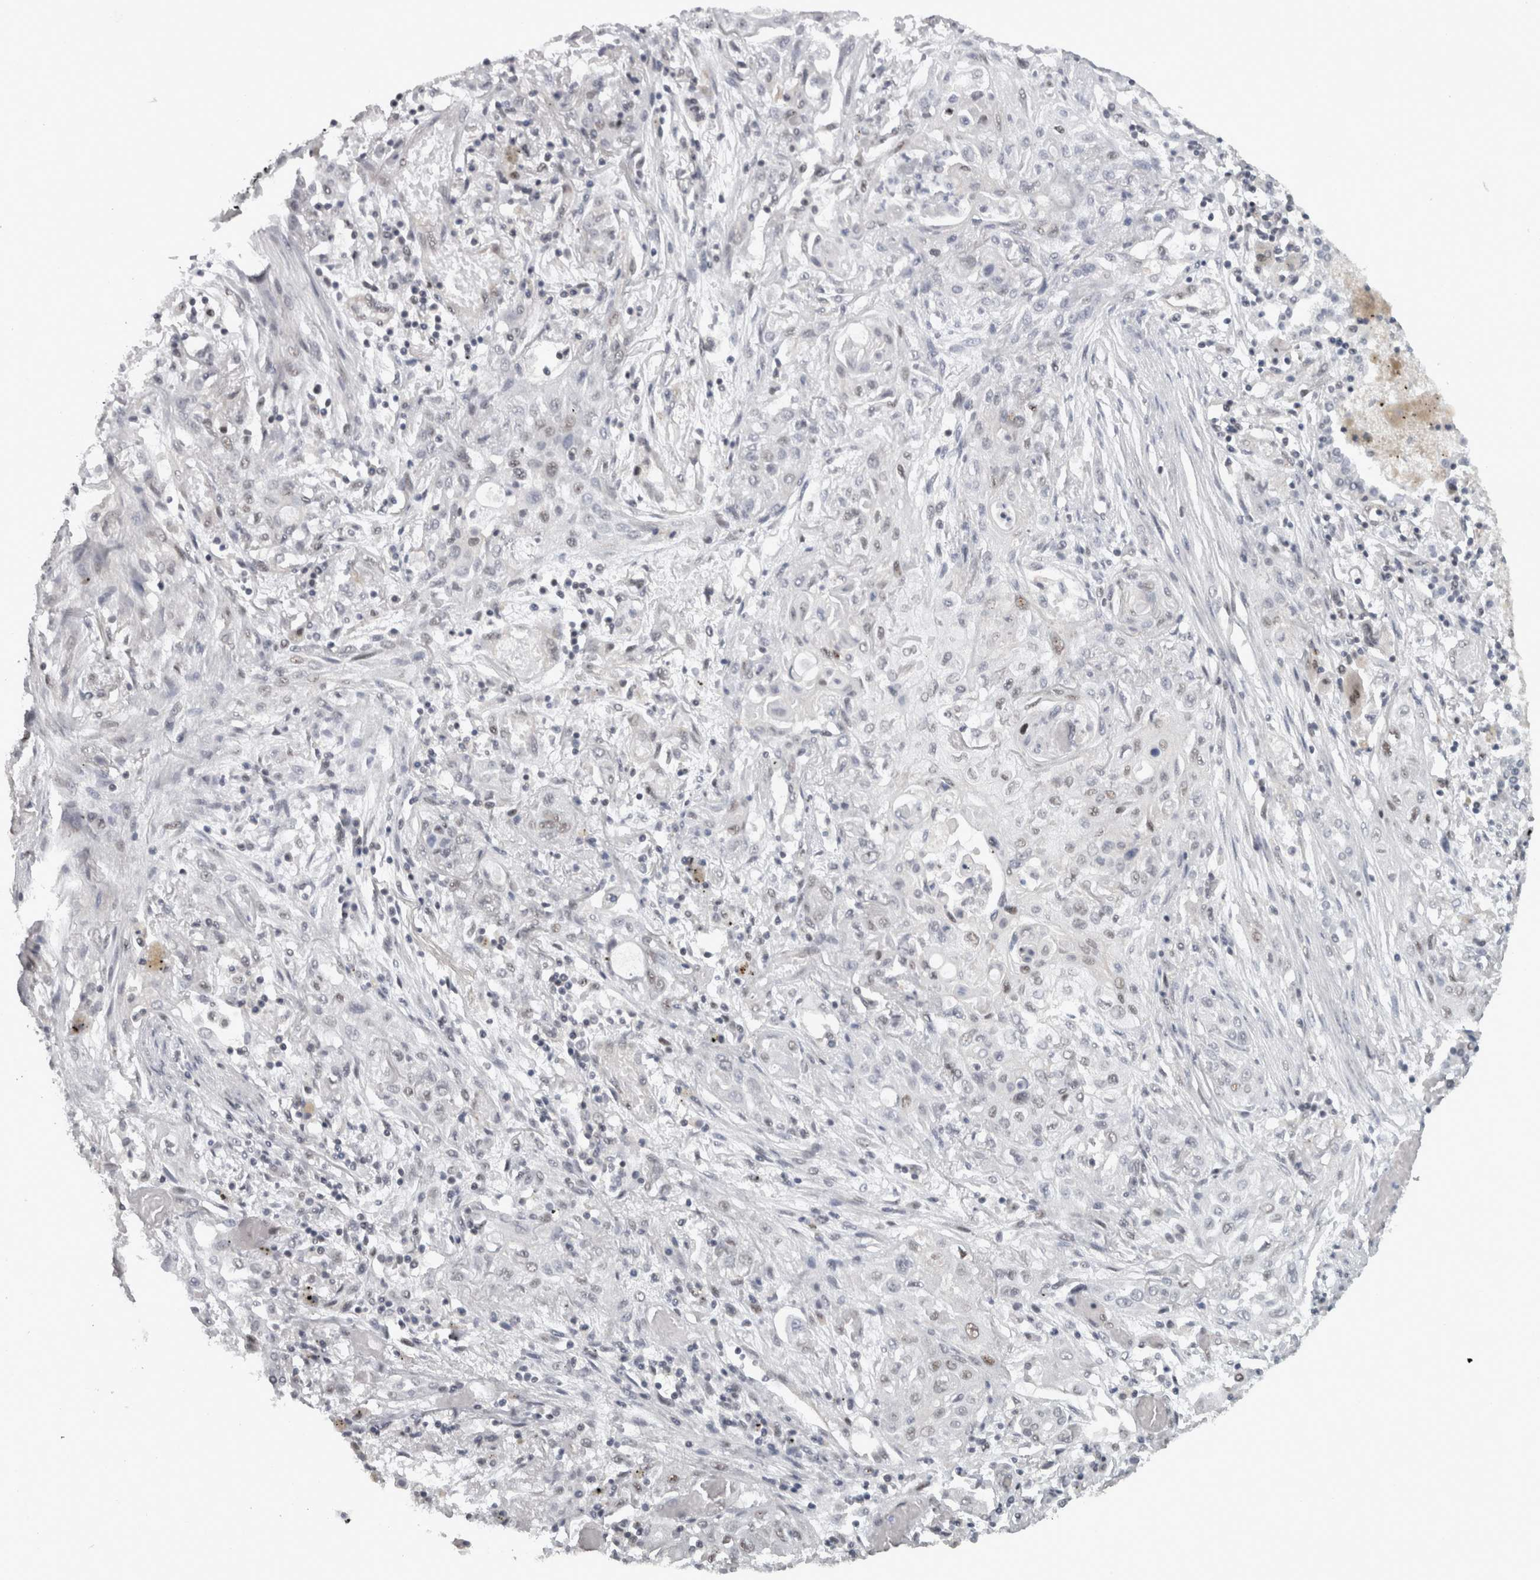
{"staining": {"intensity": "negative", "quantity": "none", "location": "none"}, "tissue": "lung cancer", "cell_type": "Tumor cells", "image_type": "cancer", "snomed": [{"axis": "morphology", "description": "Squamous cell carcinoma, NOS"}, {"axis": "topography", "description": "Lung"}], "caption": "A high-resolution histopathology image shows IHC staining of lung squamous cell carcinoma, which exhibits no significant expression in tumor cells.", "gene": "PPP1R12B", "patient": {"sex": "female", "age": 47}}